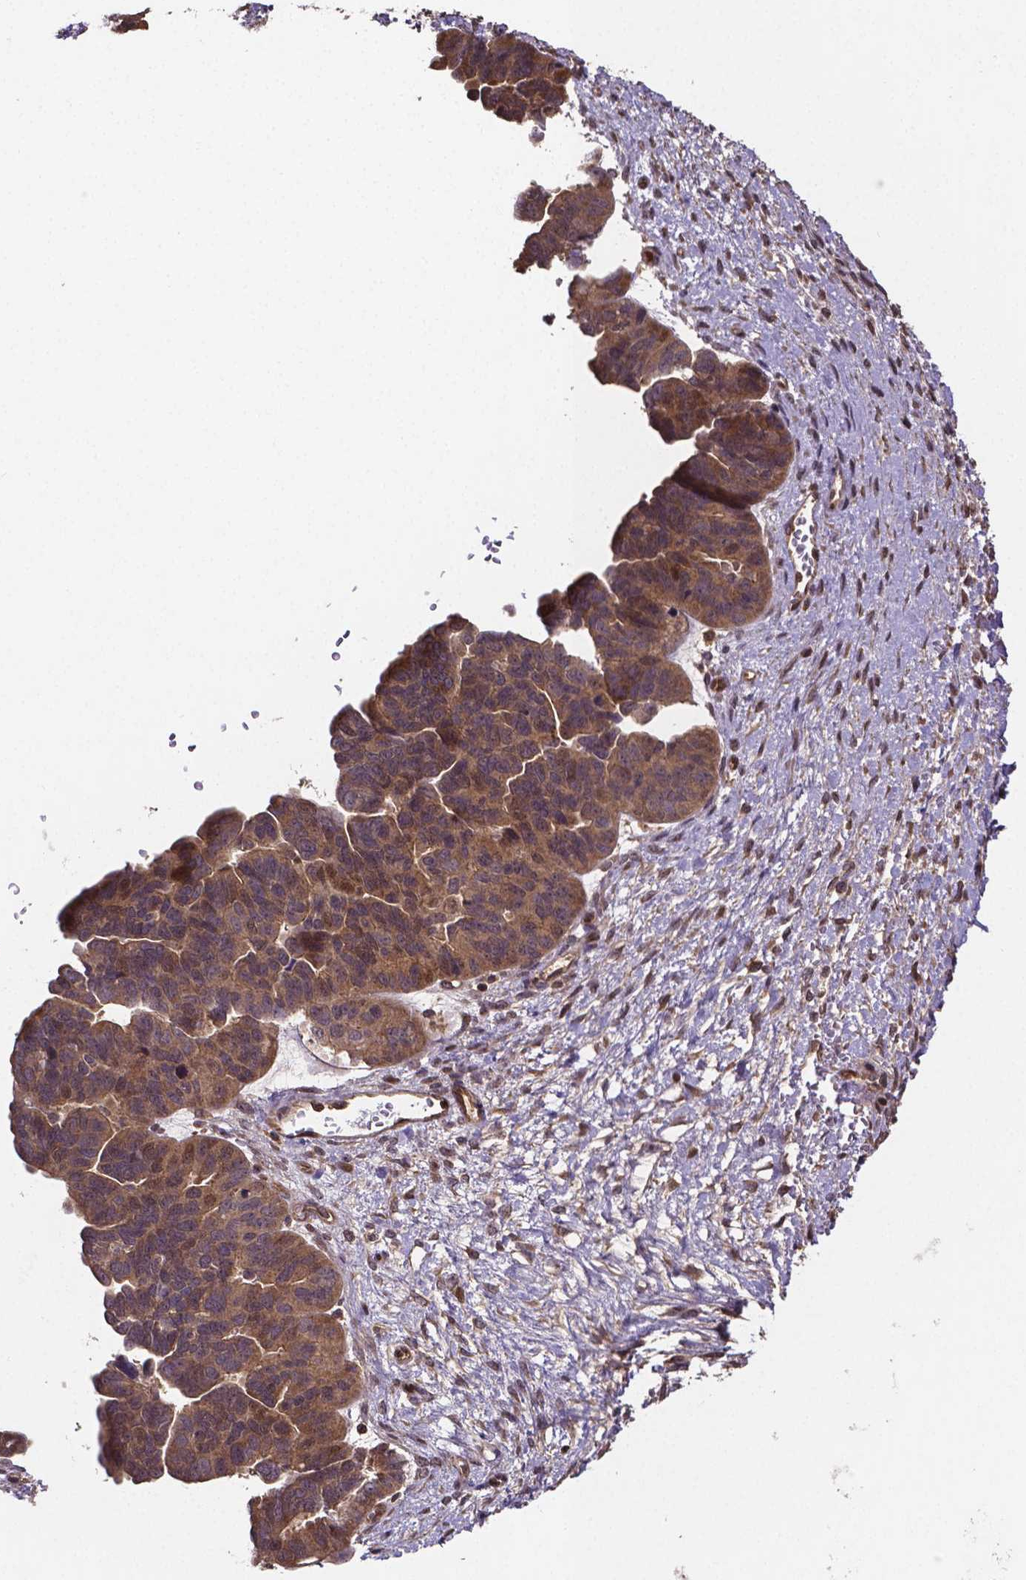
{"staining": {"intensity": "weak", "quantity": ">75%", "location": "cytoplasmic/membranous"}, "tissue": "ovarian cancer", "cell_type": "Tumor cells", "image_type": "cancer", "snomed": [{"axis": "morphology", "description": "Cystadenocarcinoma, serous, NOS"}, {"axis": "topography", "description": "Ovary"}], "caption": "IHC (DAB) staining of human ovarian cancer demonstrates weak cytoplasmic/membranous protein staining in about >75% of tumor cells. The staining was performed using DAB, with brown indicating positive protein expression. Nuclei are stained blue with hematoxylin.", "gene": "RNF123", "patient": {"sex": "female", "age": 64}}